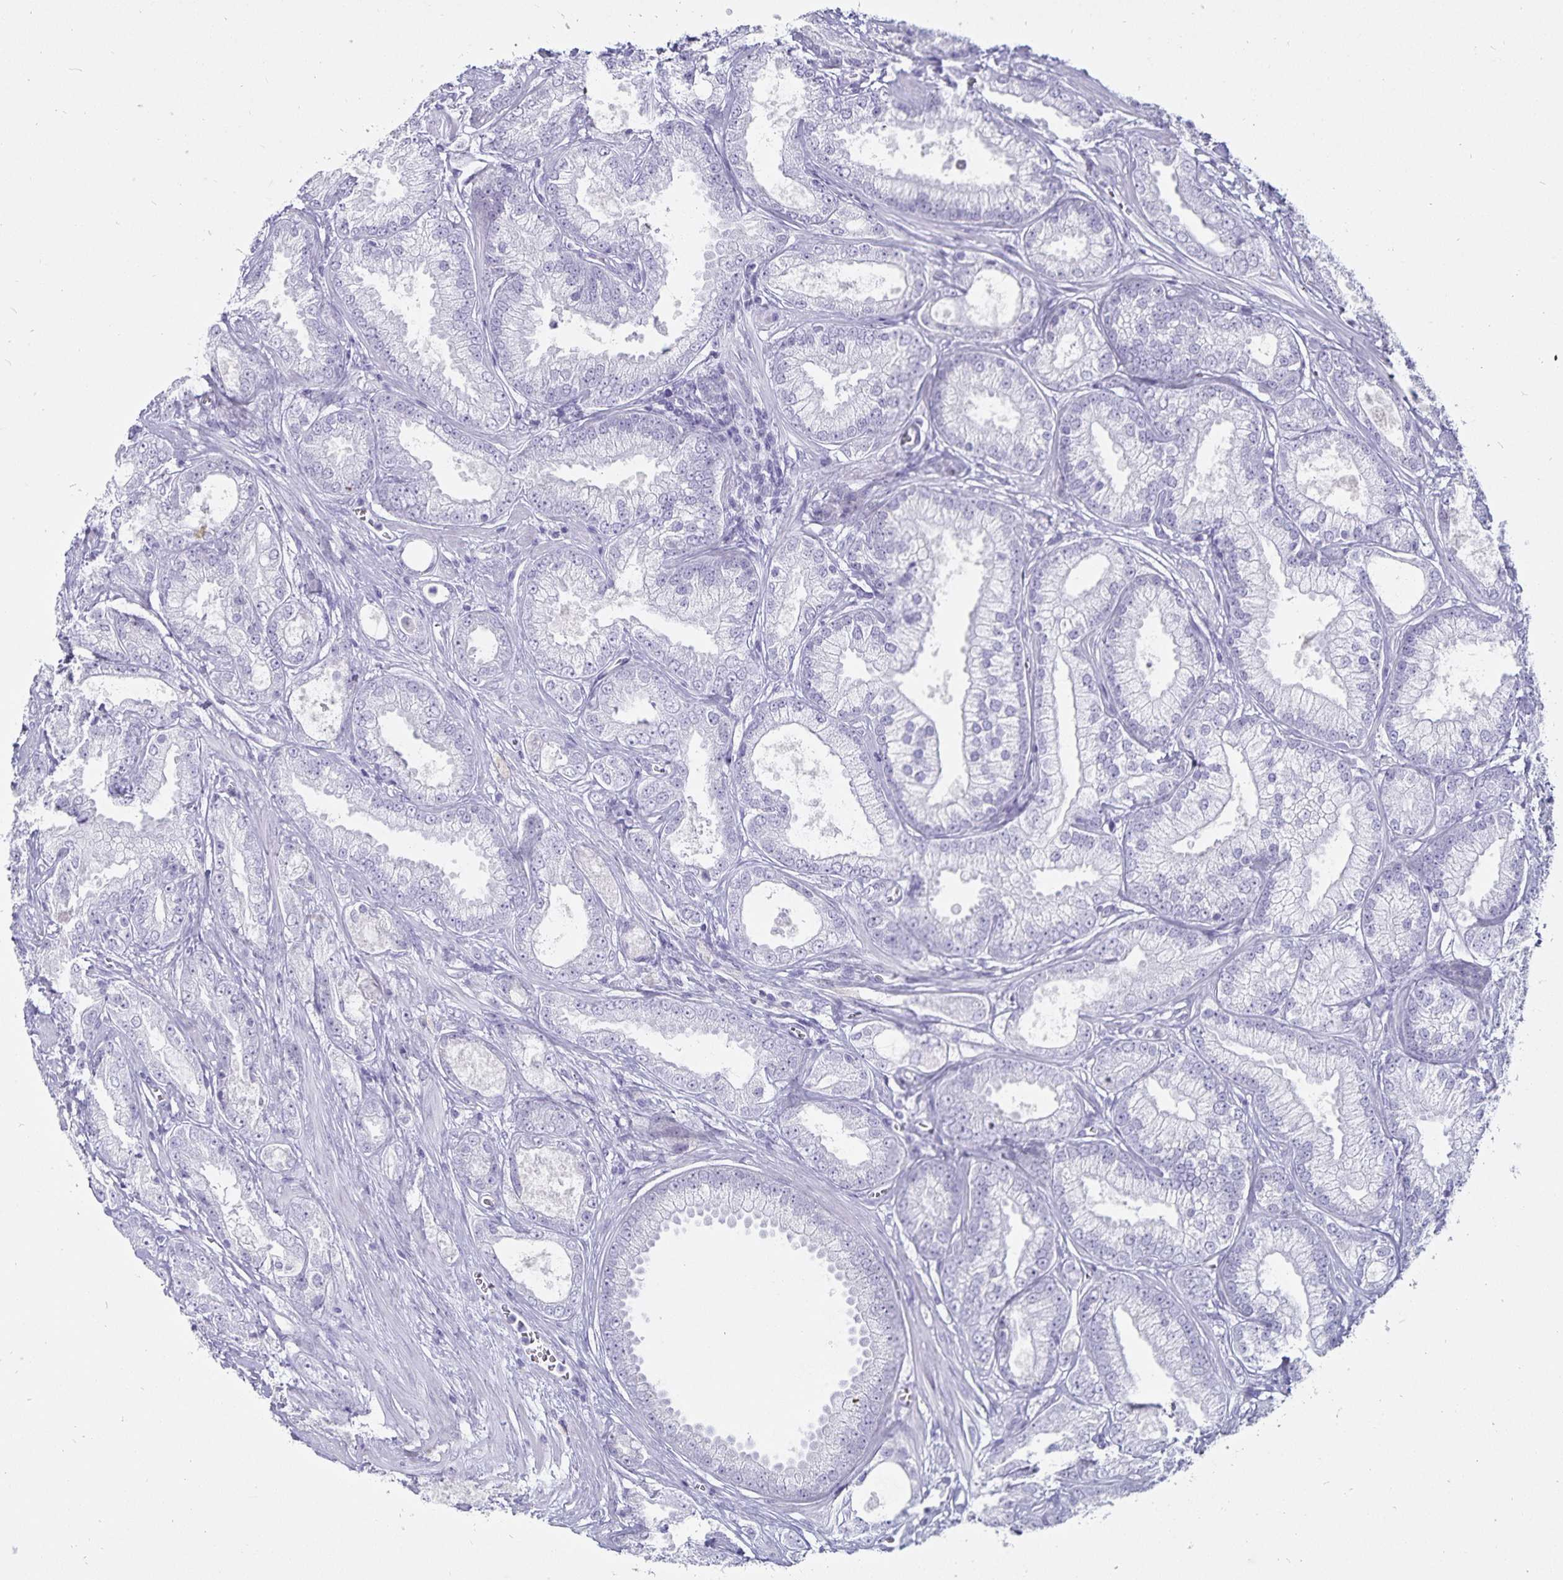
{"staining": {"intensity": "negative", "quantity": "none", "location": "none"}, "tissue": "prostate cancer", "cell_type": "Tumor cells", "image_type": "cancer", "snomed": [{"axis": "morphology", "description": "Adenocarcinoma, High grade"}, {"axis": "topography", "description": "Prostate"}], "caption": "Protein analysis of prostate high-grade adenocarcinoma reveals no significant staining in tumor cells.", "gene": "DEFA6", "patient": {"sex": "male", "age": 67}}